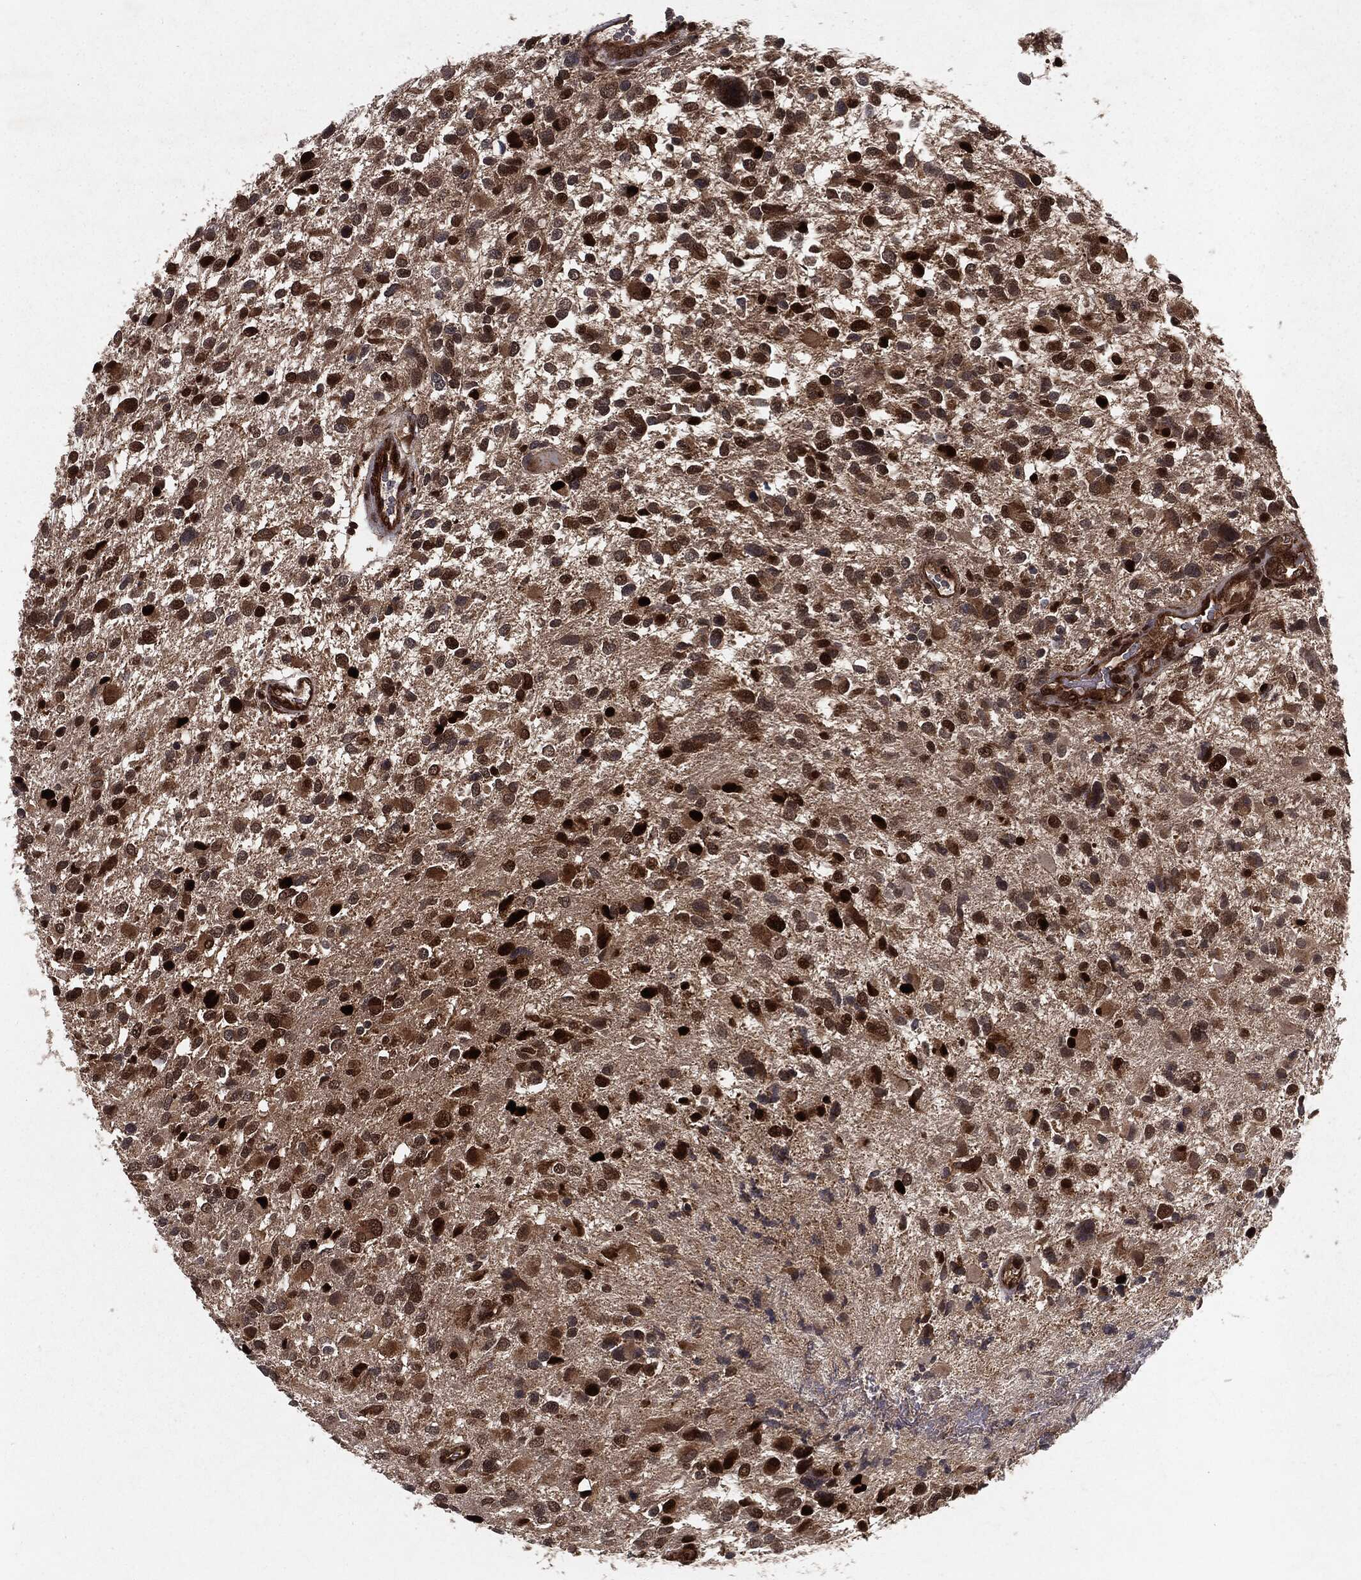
{"staining": {"intensity": "strong", "quantity": ">75%", "location": "cytoplasmic/membranous,nuclear"}, "tissue": "glioma", "cell_type": "Tumor cells", "image_type": "cancer", "snomed": [{"axis": "morphology", "description": "Glioma, malignant, Low grade"}, {"axis": "topography", "description": "Brain"}], "caption": "Glioma tissue reveals strong cytoplasmic/membranous and nuclear positivity in about >75% of tumor cells, visualized by immunohistochemistry.", "gene": "RANBP9", "patient": {"sex": "female", "age": 32}}